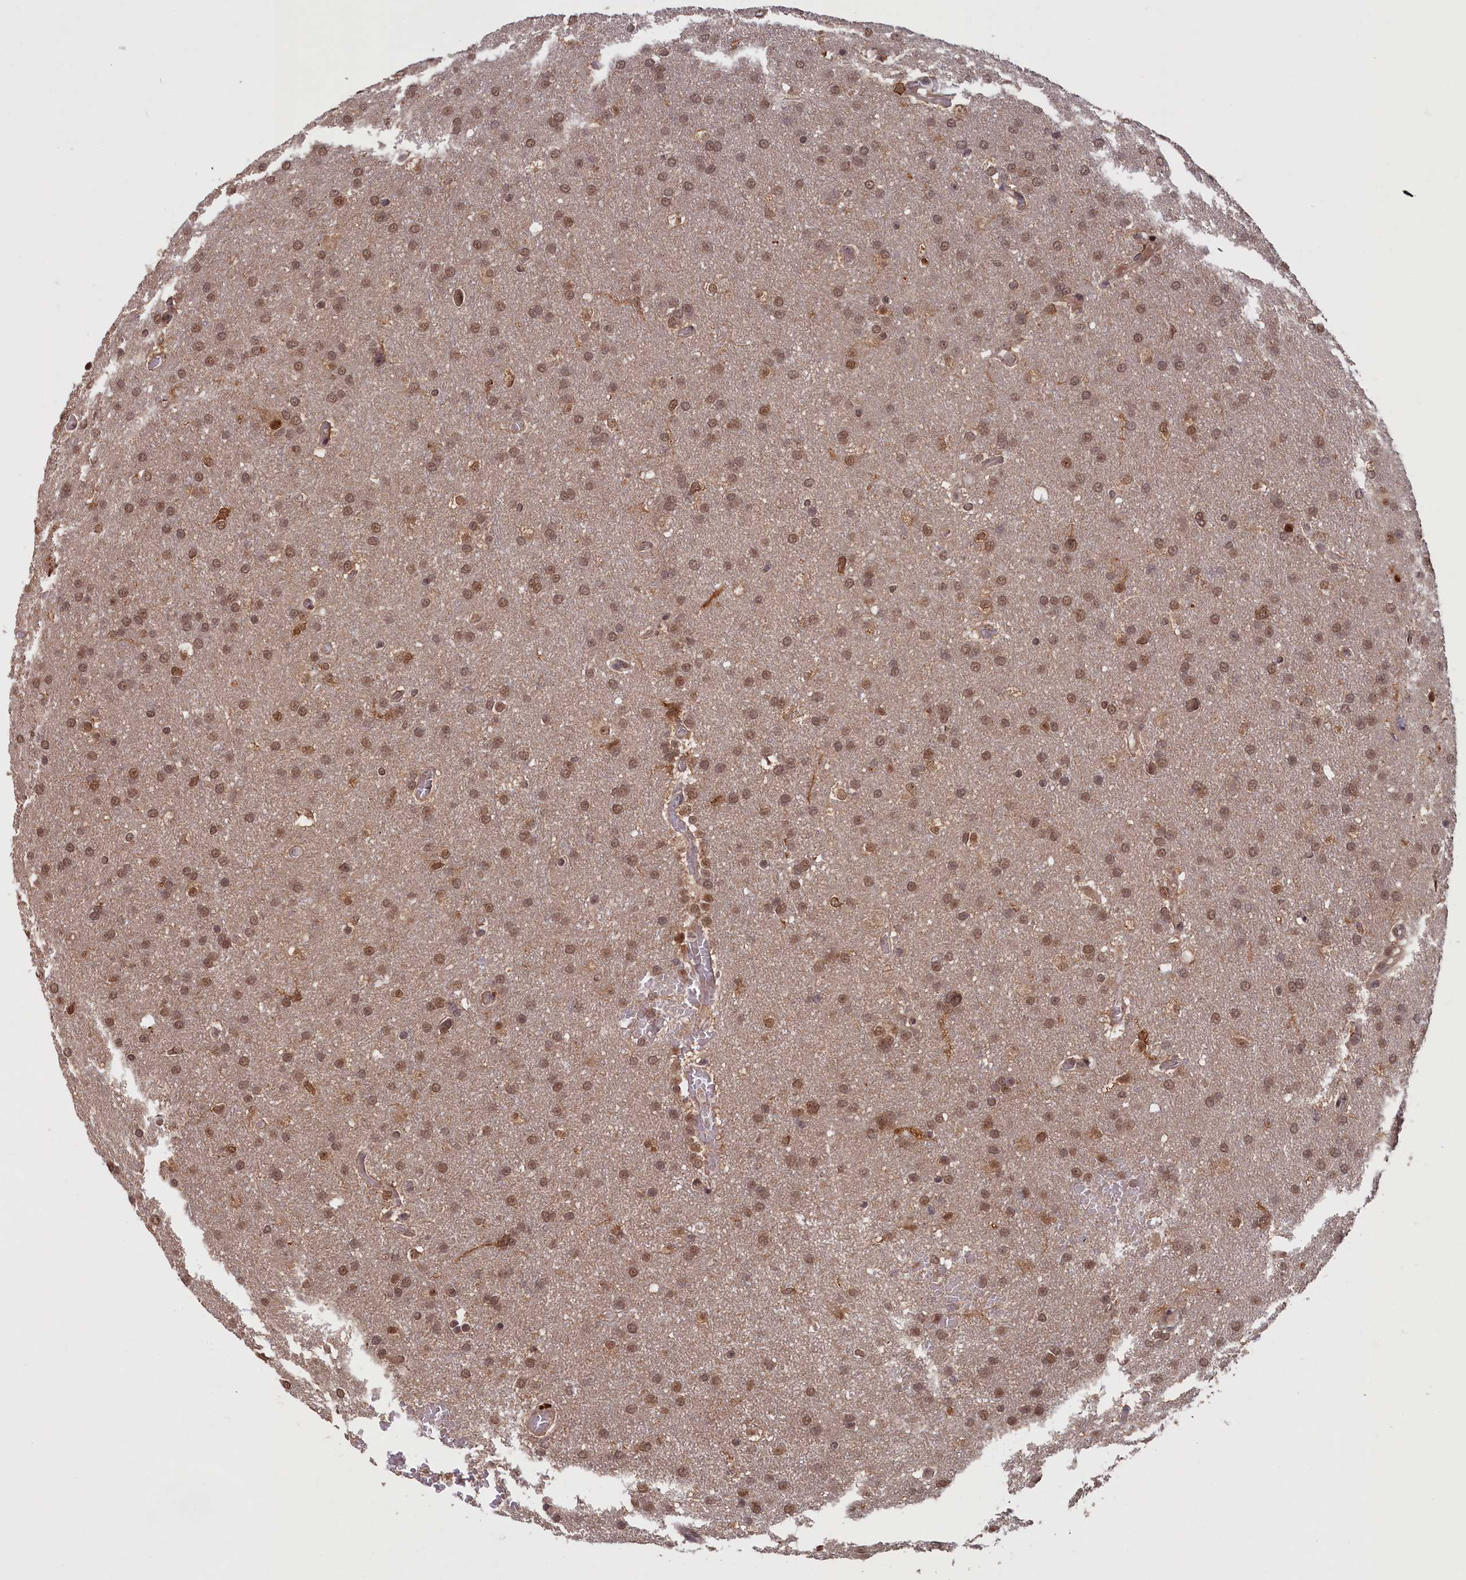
{"staining": {"intensity": "moderate", "quantity": ">75%", "location": "nuclear"}, "tissue": "glioma", "cell_type": "Tumor cells", "image_type": "cancer", "snomed": [{"axis": "morphology", "description": "Glioma, malignant, High grade"}, {"axis": "topography", "description": "Cerebral cortex"}], "caption": "A brown stain highlights moderate nuclear expression of a protein in human glioma tumor cells.", "gene": "HIF3A", "patient": {"sex": "female", "age": 36}}